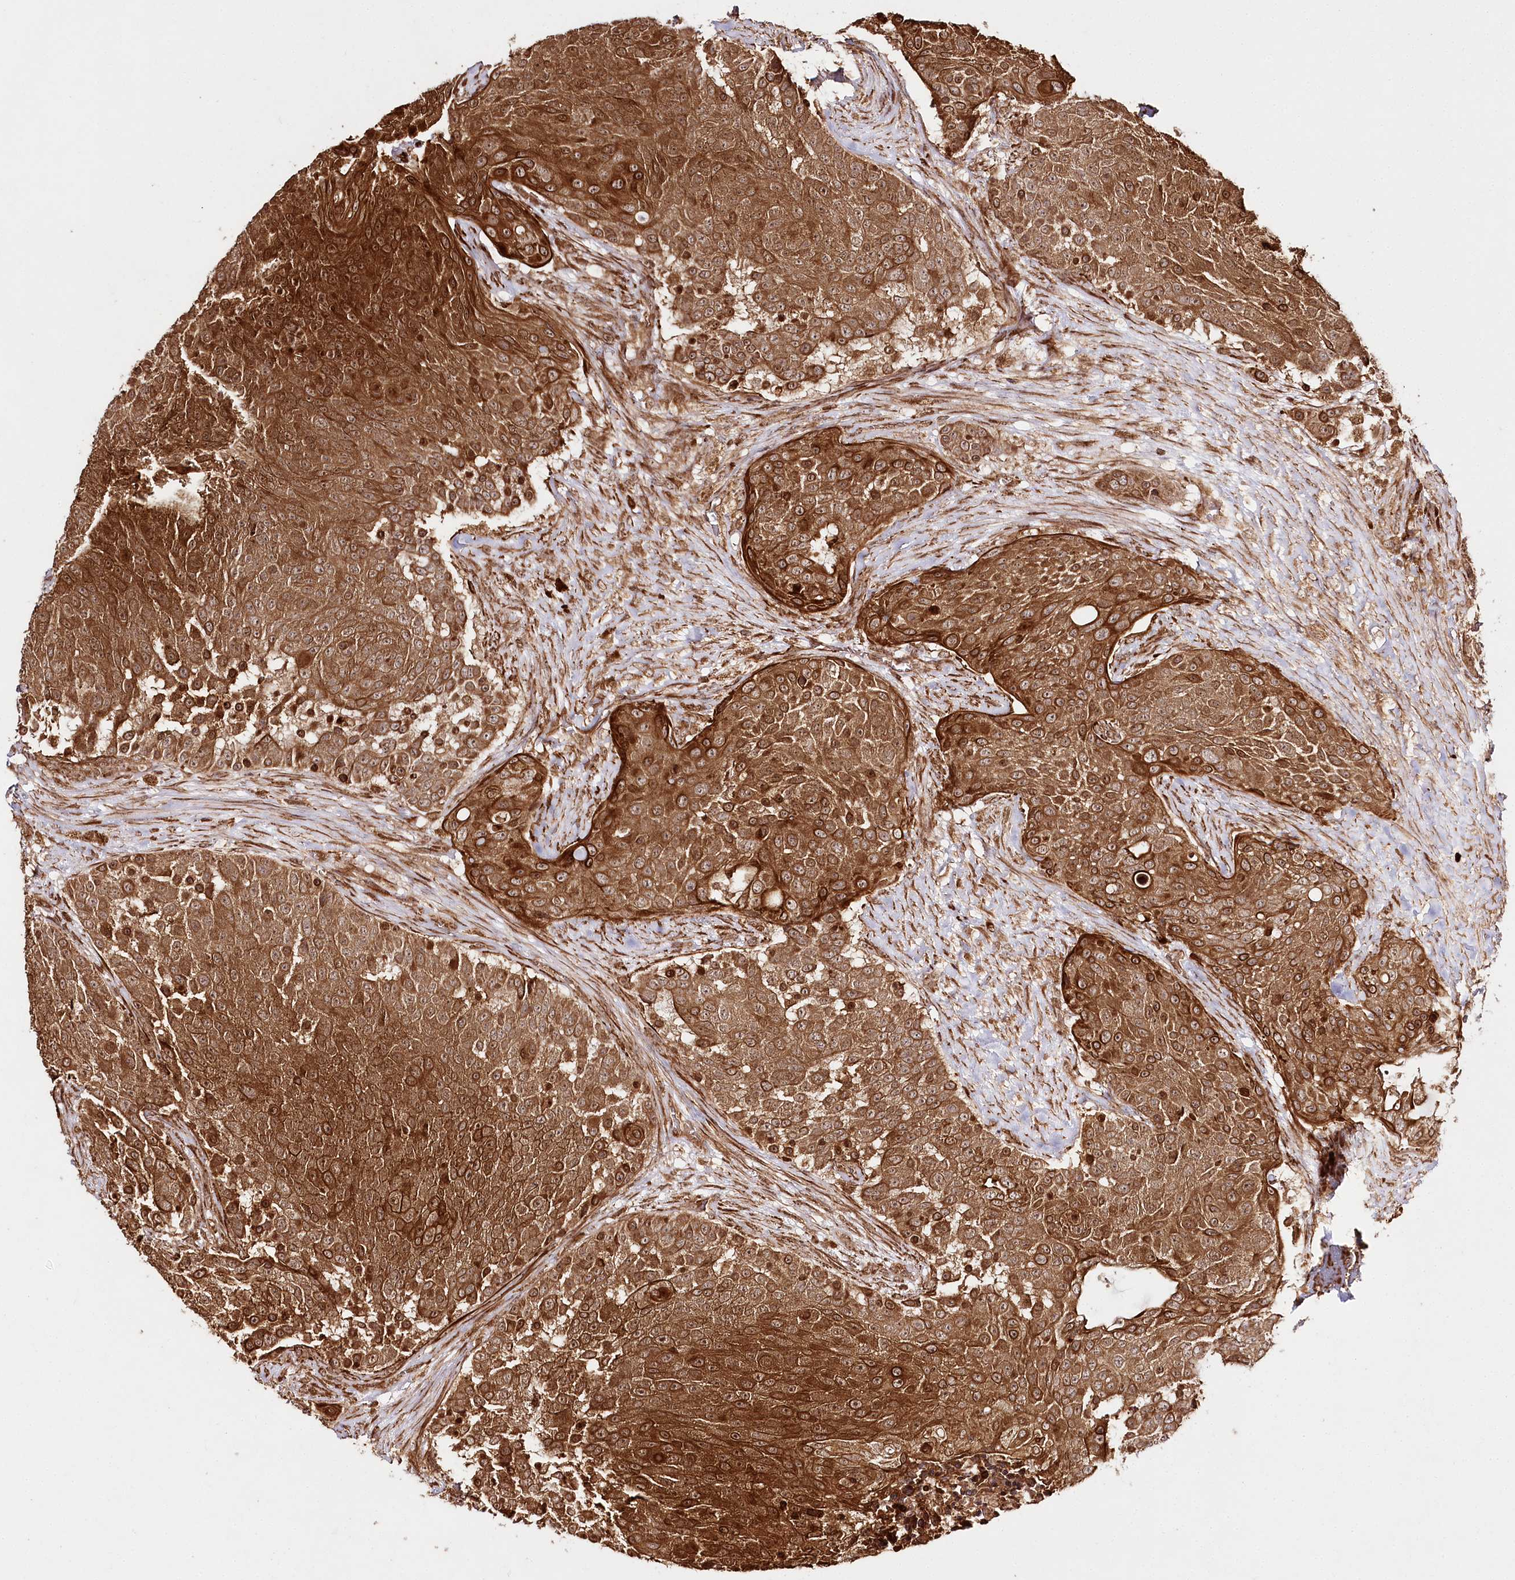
{"staining": {"intensity": "strong", "quantity": ">75%", "location": "cytoplasmic/membranous,nuclear"}, "tissue": "urothelial cancer", "cell_type": "Tumor cells", "image_type": "cancer", "snomed": [{"axis": "morphology", "description": "Urothelial carcinoma, High grade"}, {"axis": "topography", "description": "Urinary bladder"}], "caption": "This image displays urothelial cancer stained with immunohistochemistry to label a protein in brown. The cytoplasmic/membranous and nuclear of tumor cells show strong positivity for the protein. Nuclei are counter-stained blue.", "gene": "ULK2", "patient": {"sex": "female", "age": 63}}